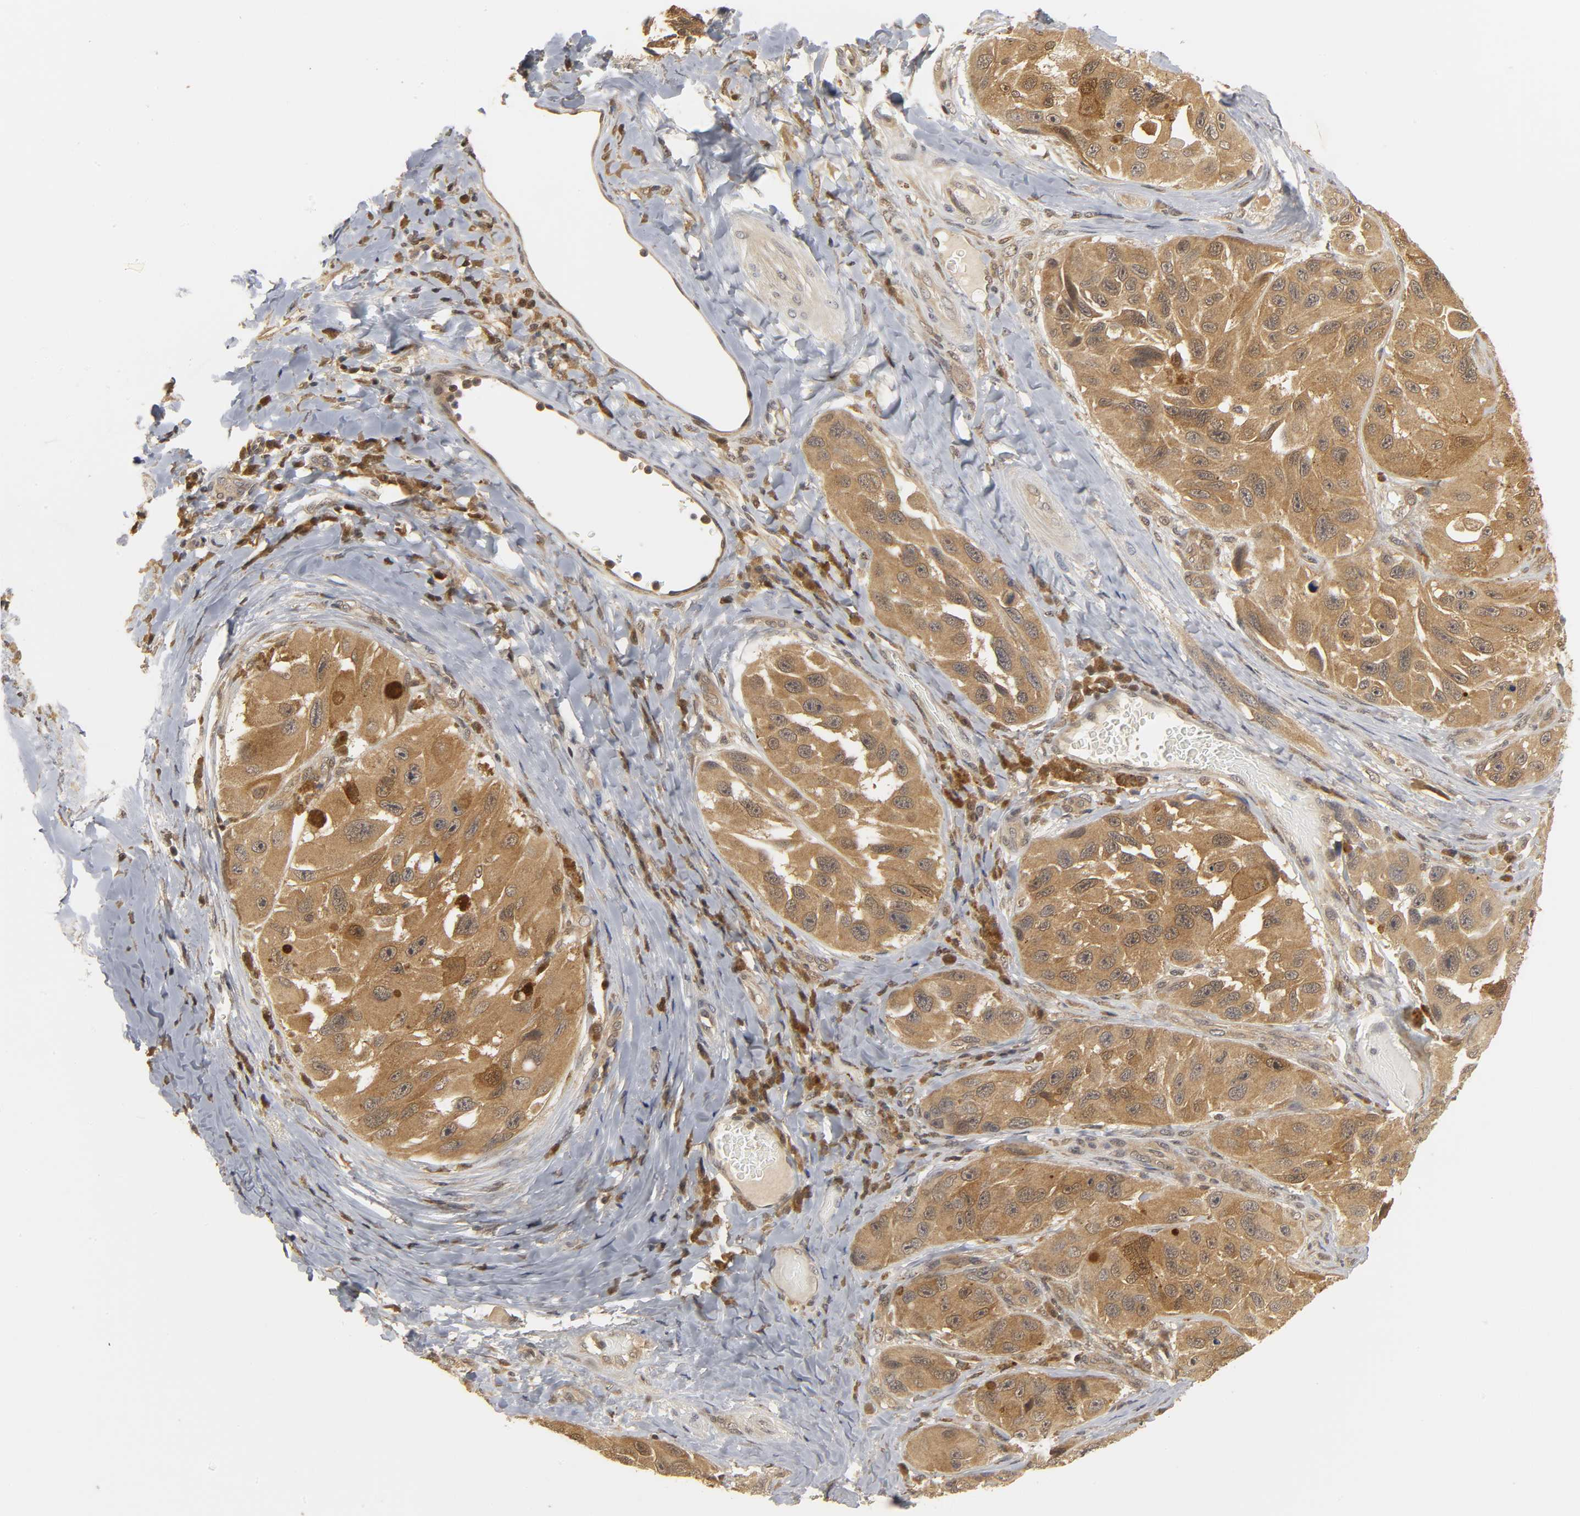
{"staining": {"intensity": "moderate", "quantity": ">75%", "location": "cytoplasmic/membranous"}, "tissue": "melanoma", "cell_type": "Tumor cells", "image_type": "cancer", "snomed": [{"axis": "morphology", "description": "Malignant melanoma, NOS"}, {"axis": "topography", "description": "Skin"}], "caption": "Melanoma stained with a brown dye displays moderate cytoplasmic/membranous positive staining in about >75% of tumor cells.", "gene": "PARK7", "patient": {"sex": "female", "age": 73}}